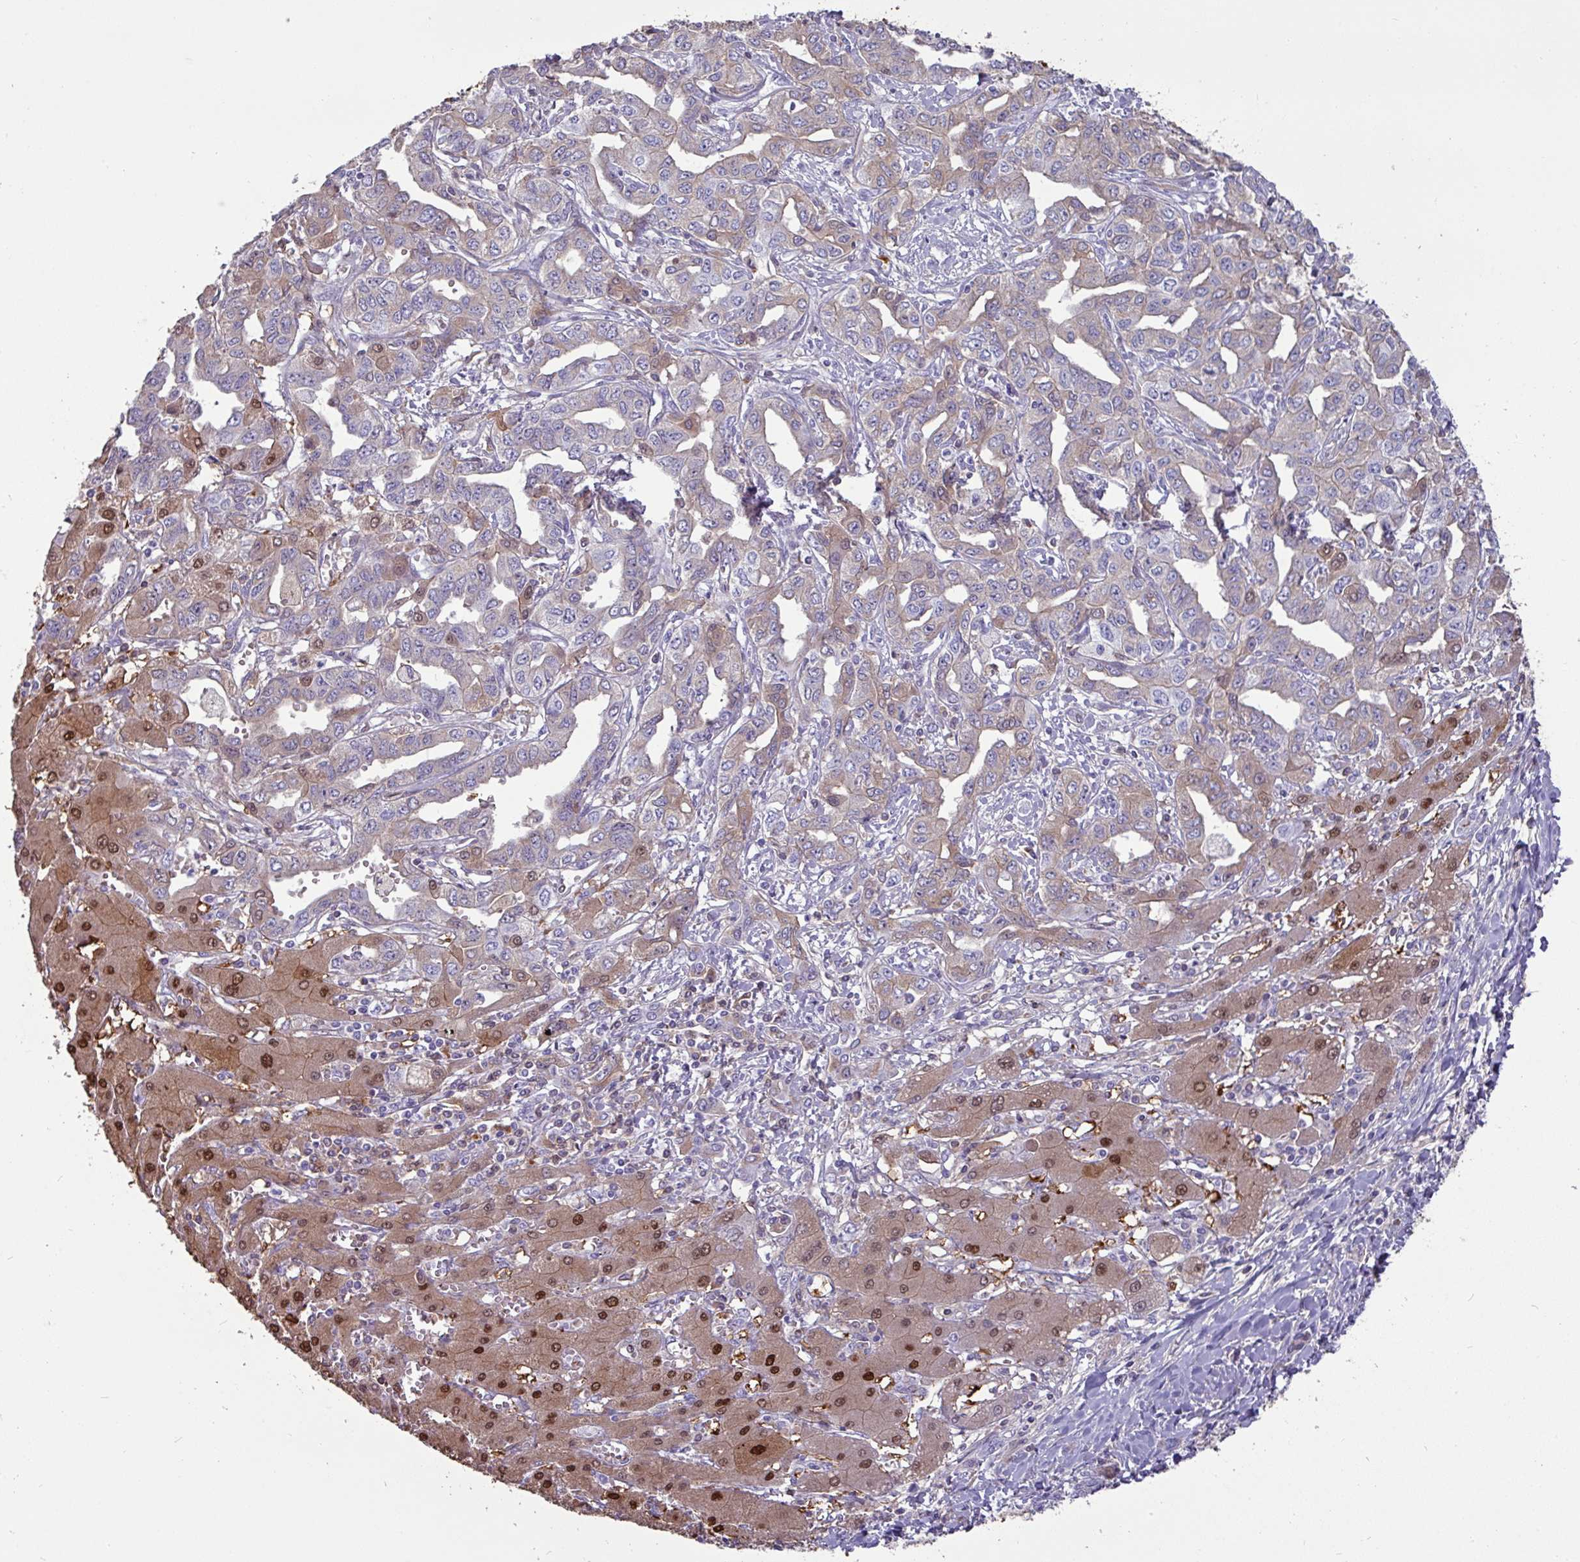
{"staining": {"intensity": "weak", "quantity": "<25%", "location": "cytoplasmic/membranous"}, "tissue": "liver cancer", "cell_type": "Tumor cells", "image_type": "cancer", "snomed": [{"axis": "morphology", "description": "Cholangiocarcinoma"}, {"axis": "topography", "description": "Liver"}], "caption": "Immunohistochemistry of liver cancer (cholangiocarcinoma) demonstrates no expression in tumor cells.", "gene": "GSTA3", "patient": {"sex": "male", "age": 59}}